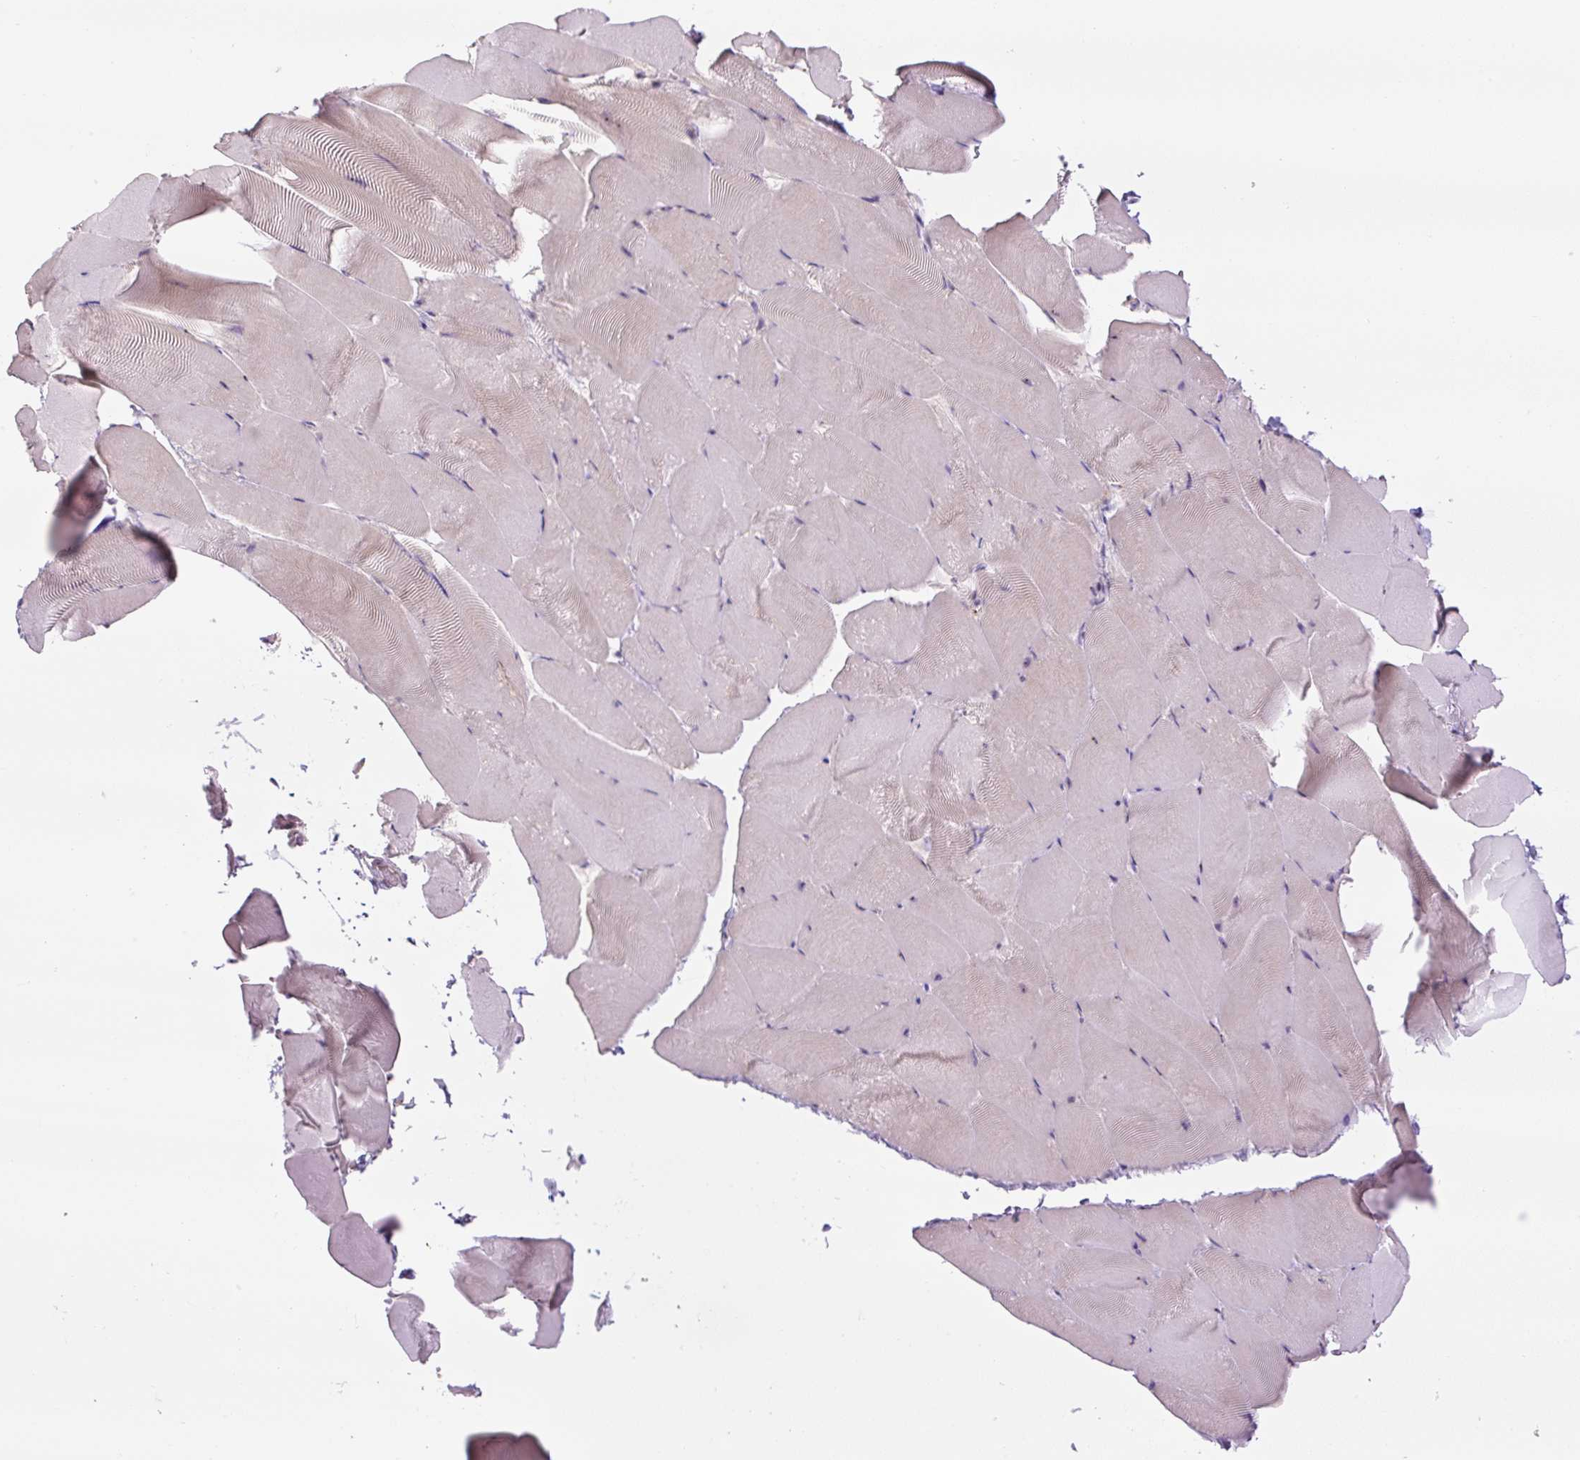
{"staining": {"intensity": "negative", "quantity": "none", "location": "none"}, "tissue": "skeletal muscle", "cell_type": "Myocytes", "image_type": "normal", "snomed": [{"axis": "morphology", "description": "Normal tissue, NOS"}, {"axis": "topography", "description": "Skeletal muscle"}], "caption": "The immunohistochemistry (IHC) micrograph has no significant expression in myocytes of skeletal muscle. (DAB immunohistochemistry visualized using brightfield microscopy, high magnification).", "gene": "TMEM151B", "patient": {"sex": "female", "age": 64}}